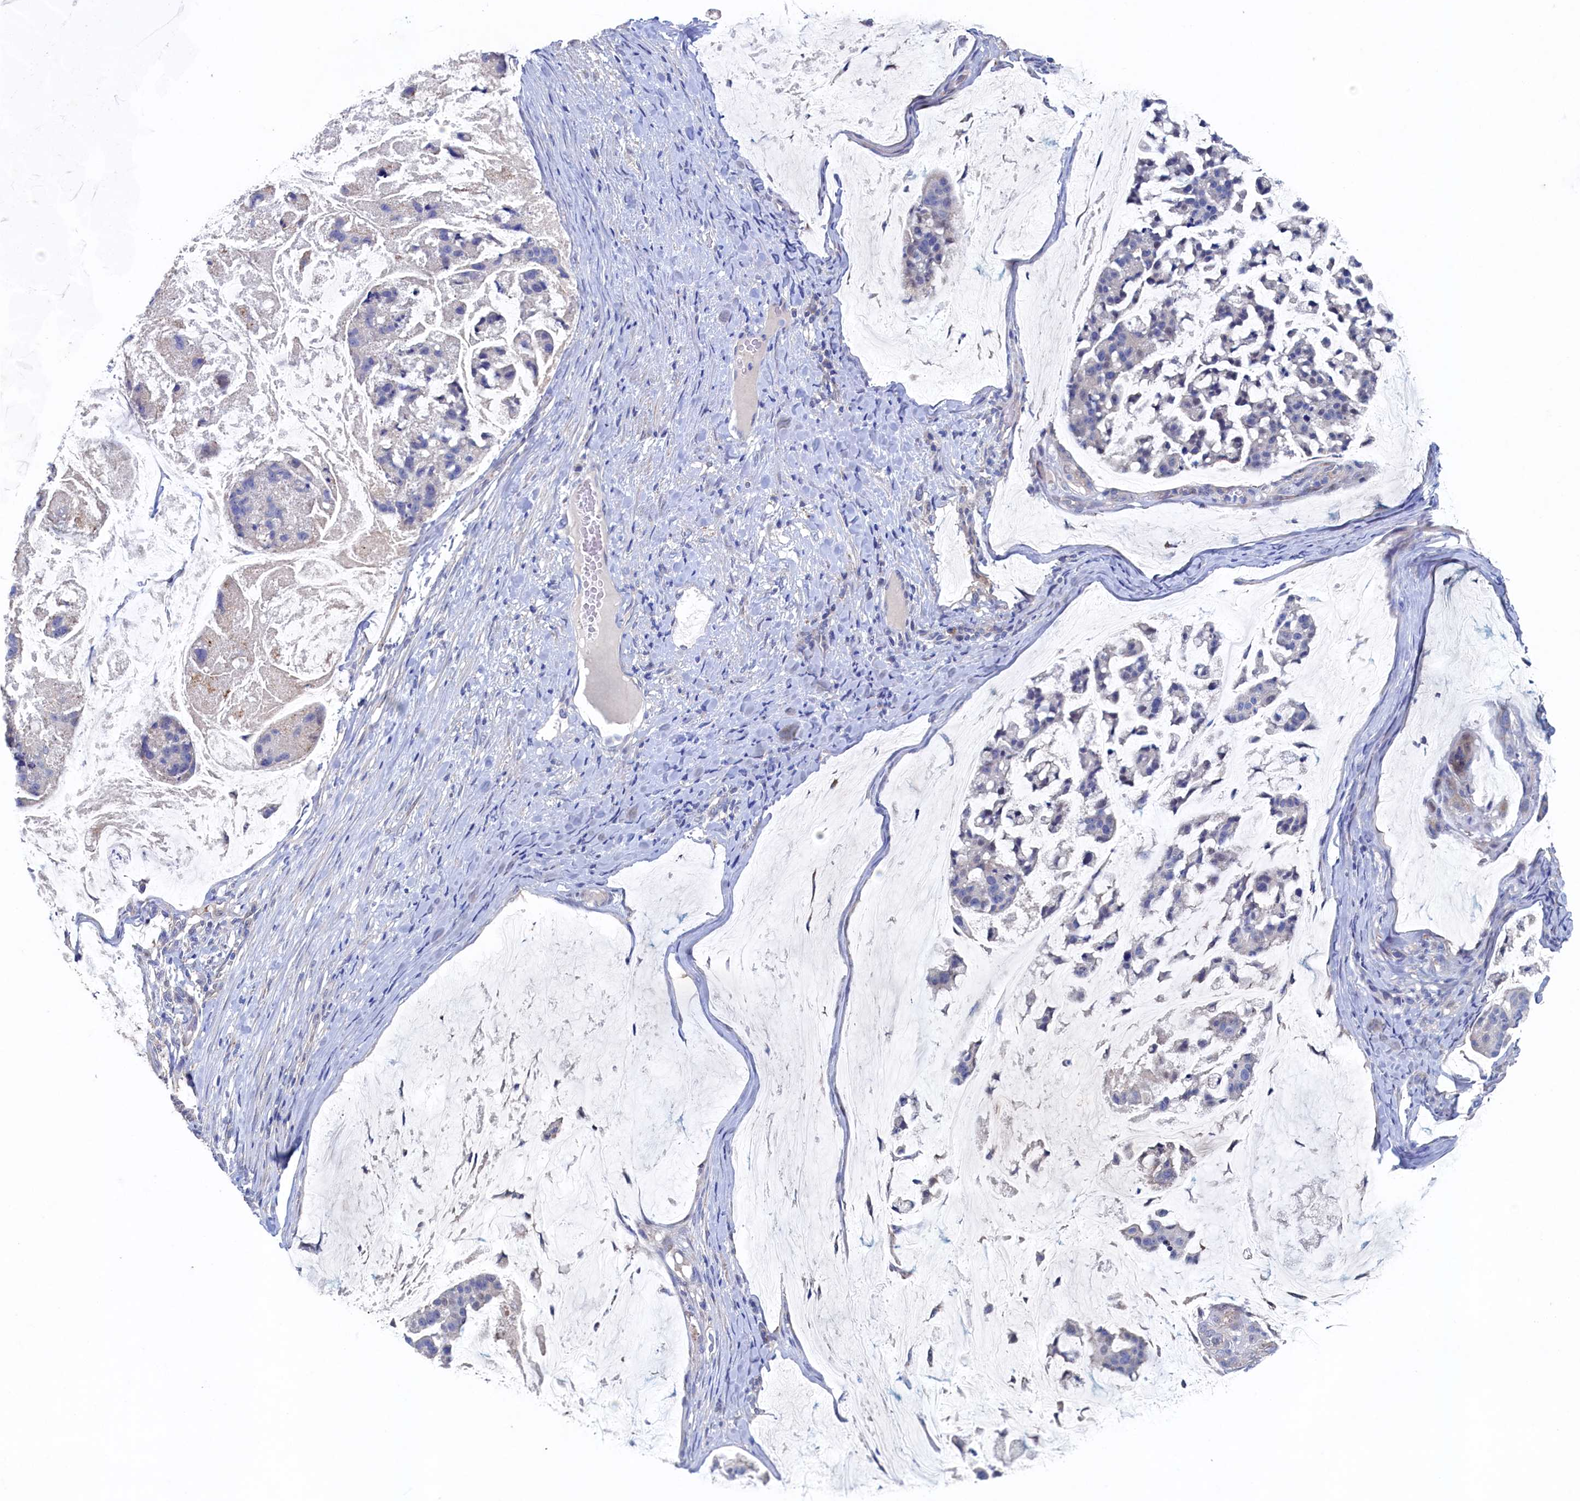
{"staining": {"intensity": "negative", "quantity": "none", "location": "none"}, "tissue": "stomach cancer", "cell_type": "Tumor cells", "image_type": "cancer", "snomed": [{"axis": "morphology", "description": "Adenocarcinoma, NOS"}, {"axis": "topography", "description": "Stomach, lower"}], "caption": "Immunohistochemistry (IHC) image of neoplastic tissue: stomach adenocarcinoma stained with DAB (3,3'-diaminobenzidine) exhibits no significant protein staining in tumor cells.", "gene": "CBLIF", "patient": {"sex": "male", "age": 67}}